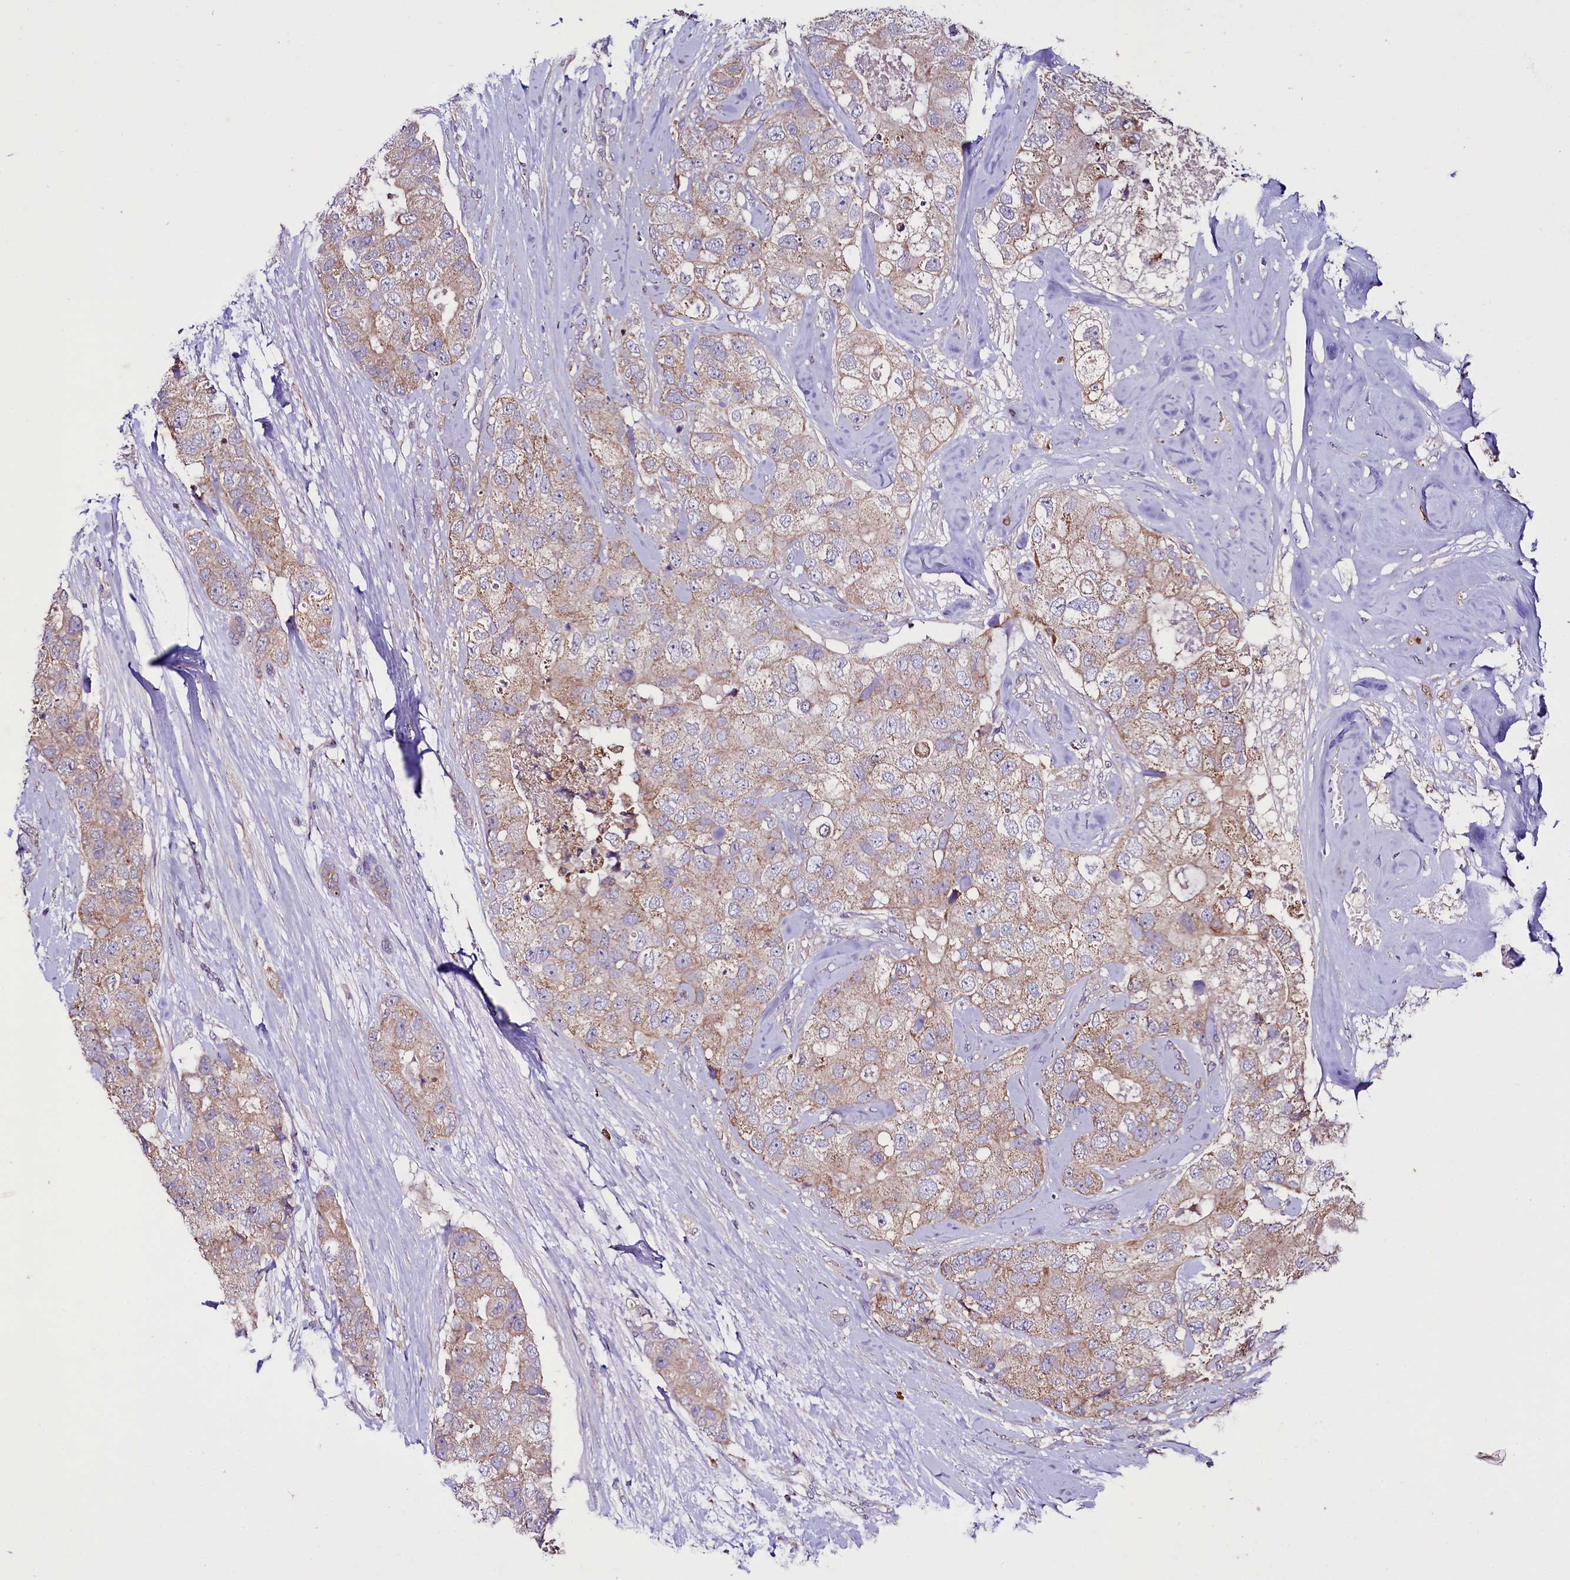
{"staining": {"intensity": "weak", "quantity": "25%-75%", "location": "cytoplasmic/membranous"}, "tissue": "breast cancer", "cell_type": "Tumor cells", "image_type": "cancer", "snomed": [{"axis": "morphology", "description": "Duct carcinoma"}, {"axis": "topography", "description": "Breast"}], "caption": "Brown immunohistochemical staining in human breast cancer (infiltrating ductal carcinoma) demonstrates weak cytoplasmic/membranous staining in approximately 25%-75% of tumor cells. The staining is performed using DAB brown chromogen to label protein expression. The nuclei are counter-stained blue using hematoxylin.", "gene": "ZNF45", "patient": {"sex": "female", "age": 62}}